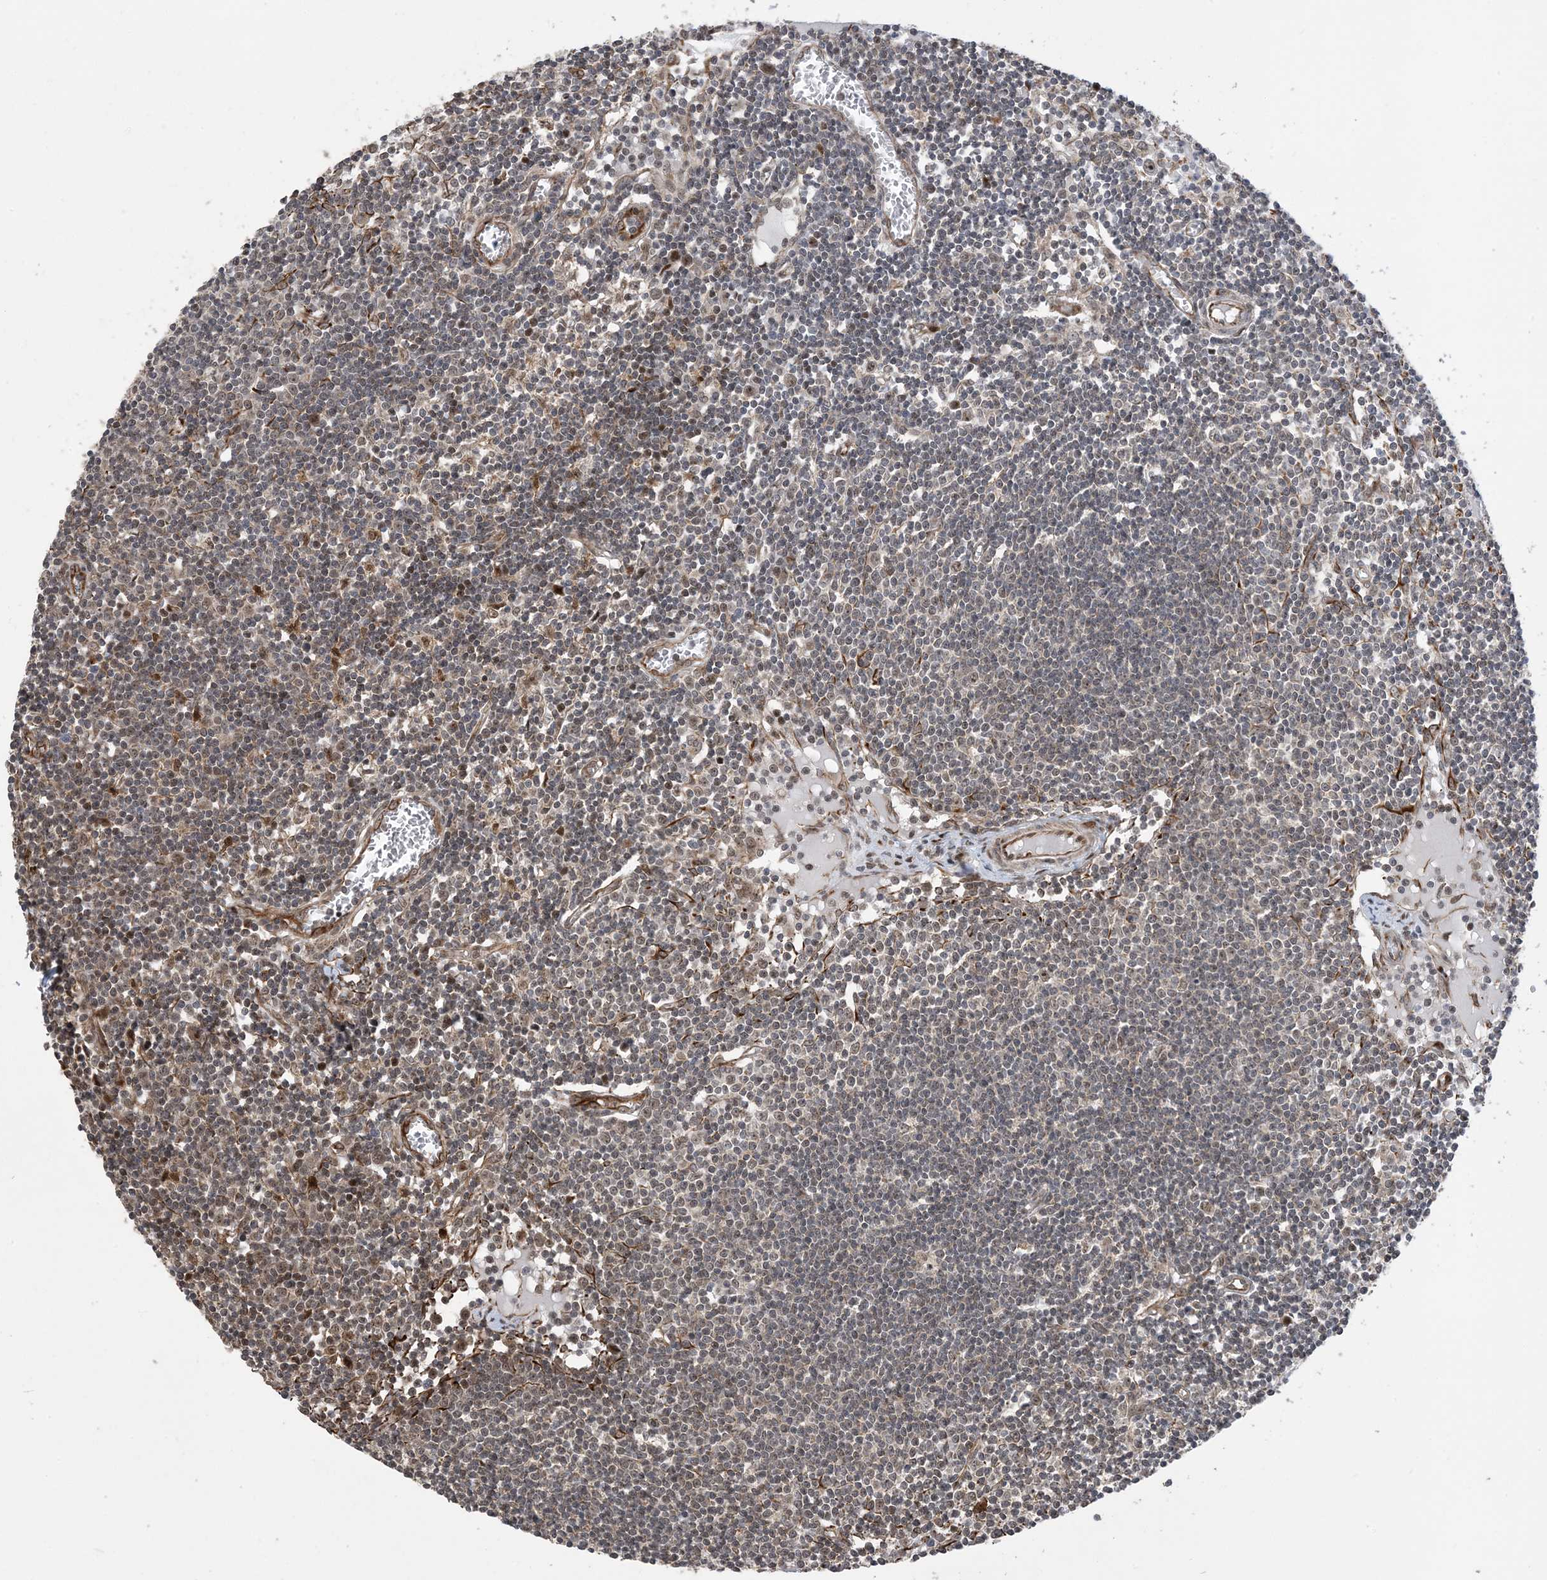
{"staining": {"intensity": "moderate", "quantity": "<25%", "location": "cytoplasmic/membranous,nuclear"}, "tissue": "lymph node", "cell_type": "Non-germinal center cells", "image_type": "normal", "snomed": [{"axis": "morphology", "description": "Normal tissue, NOS"}, {"axis": "topography", "description": "Lymph node"}], "caption": "An image showing moderate cytoplasmic/membranous,nuclear staining in about <25% of non-germinal center cells in benign lymph node, as visualized by brown immunohistochemical staining.", "gene": "FAM9B", "patient": {"sex": "female", "age": 11}}